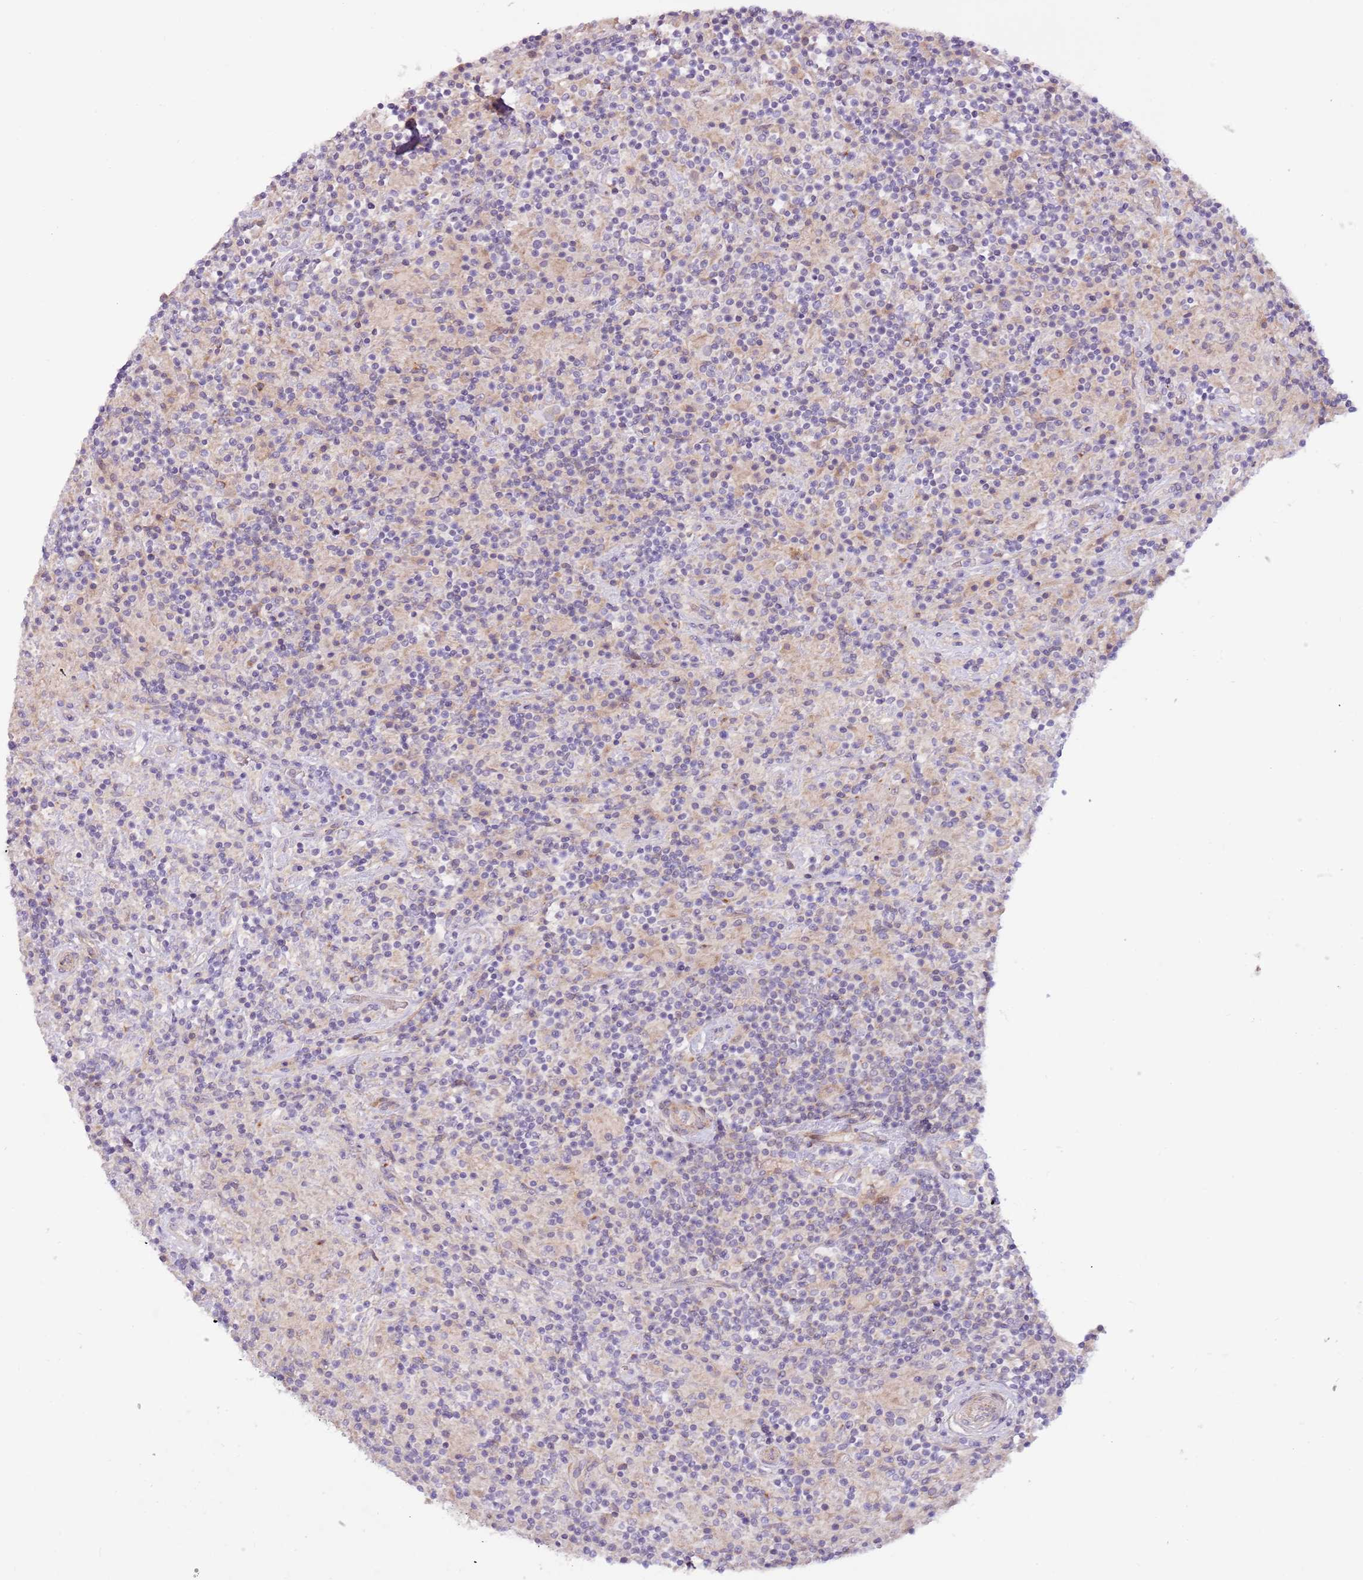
{"staining": {"intensity": "negative", "quantity": "none", "location": "none"}, "tissue": "lymphoma", "cell_type": "Tumor cells", "image_type": "cancer", "snomed": [{"axis": "morphology", "description": "Hodgkin's disease, NOS"}, {"axis": "topography", "description": "Lymph node"}], "caption": "Tumor cells show no significant positivity in lymphoma.", "gene": "MRO", "patient": {"sex": "male", "age": 70}}